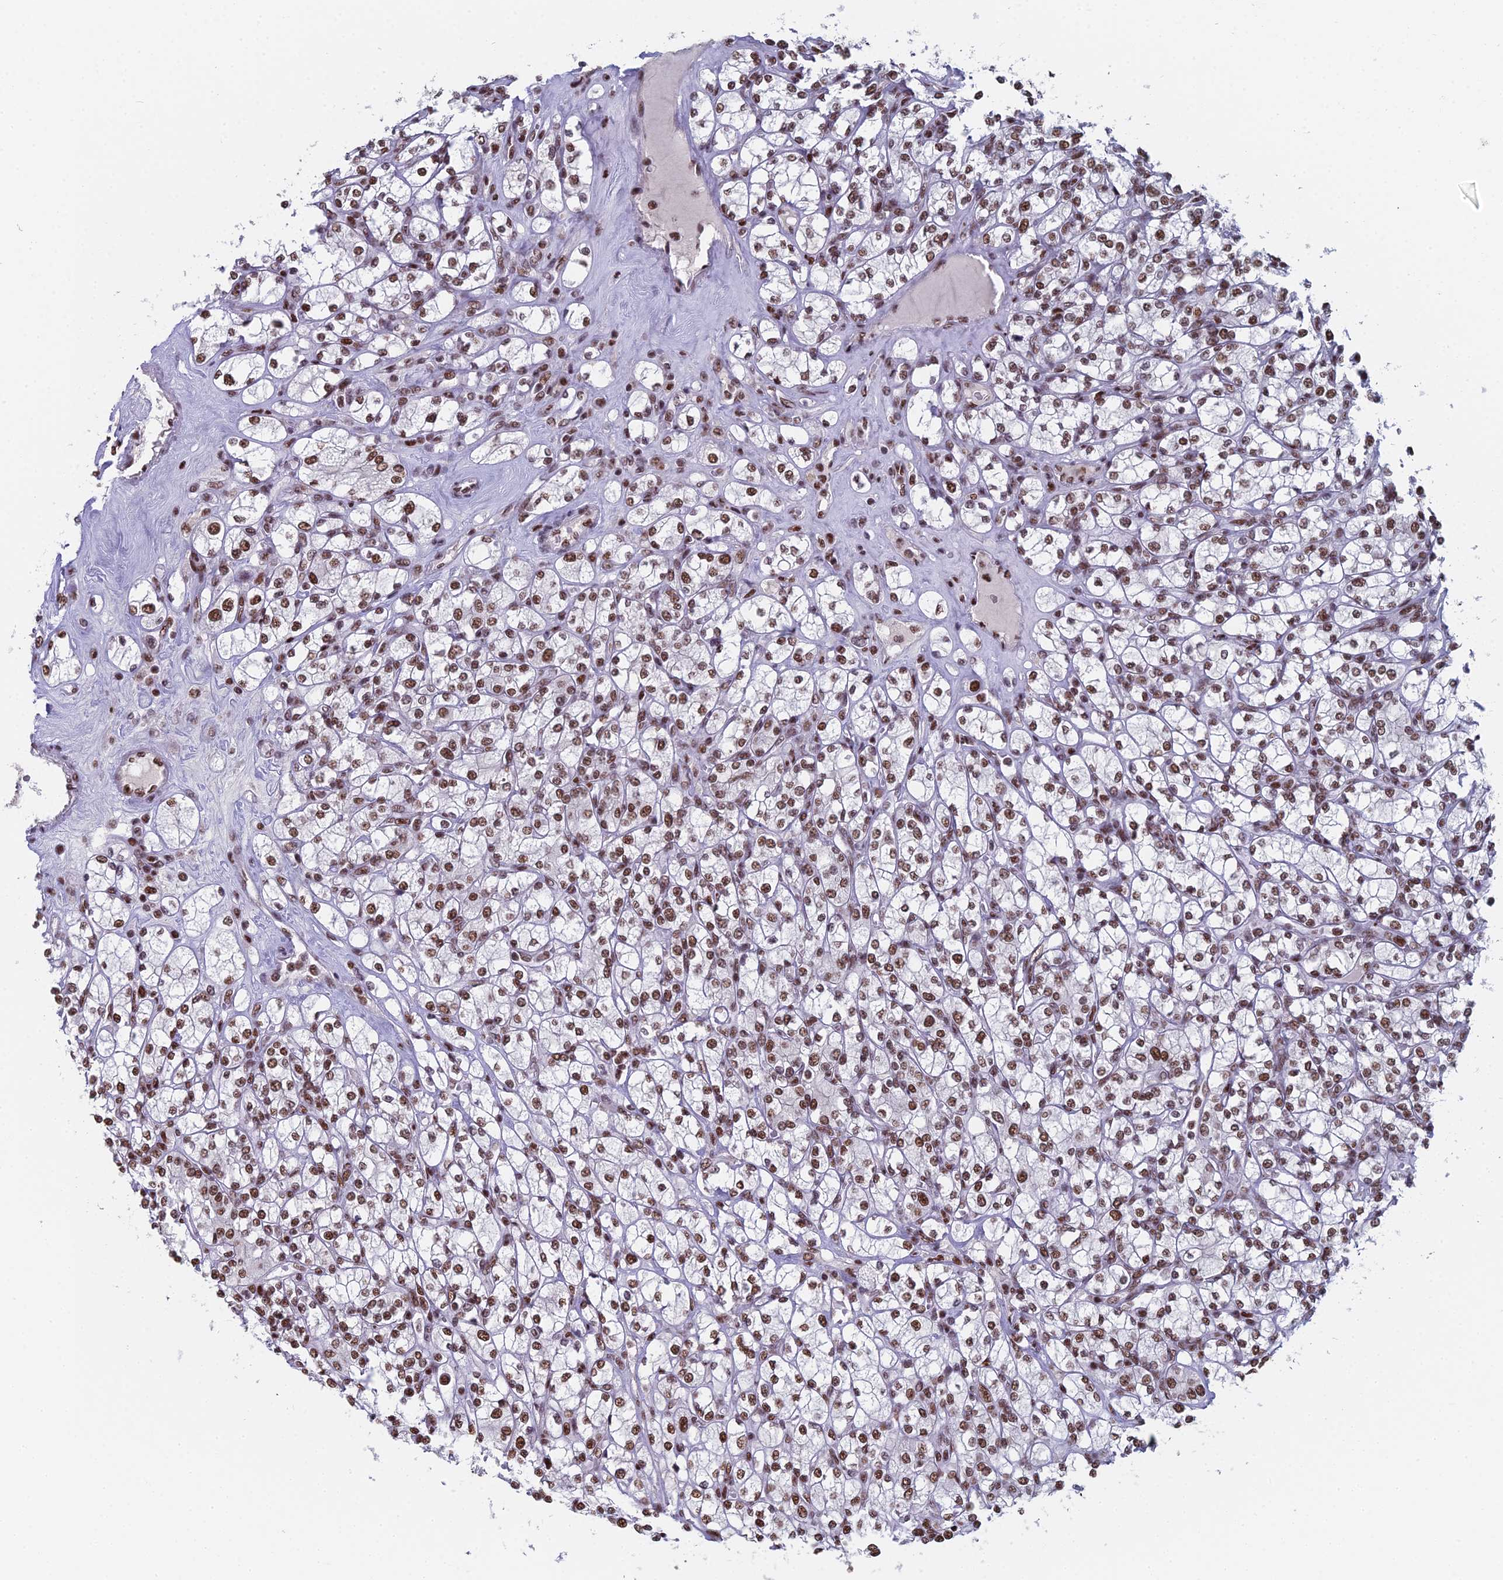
{"staining": {"intensity": "strong", "quantity": ">75%", "location": "nuclear"}, "tissue": "renal cancer", "cell_type": "Tumor cells", "image_type": "cancer", "snomed": [{"axis": "morphology", "description": "Adenocarcinoma, NOS"}, {"axis": "topography", "description": "Kidney"}], "caption": "This histopathology image demonstrates immunohistochemistry staining of human adenocarcinoma (renal), with high strong nuclear positivity in about >75% of tumor cells.", "gene": "SF3B3", "patient": {"sex": "male", "age": 77}}